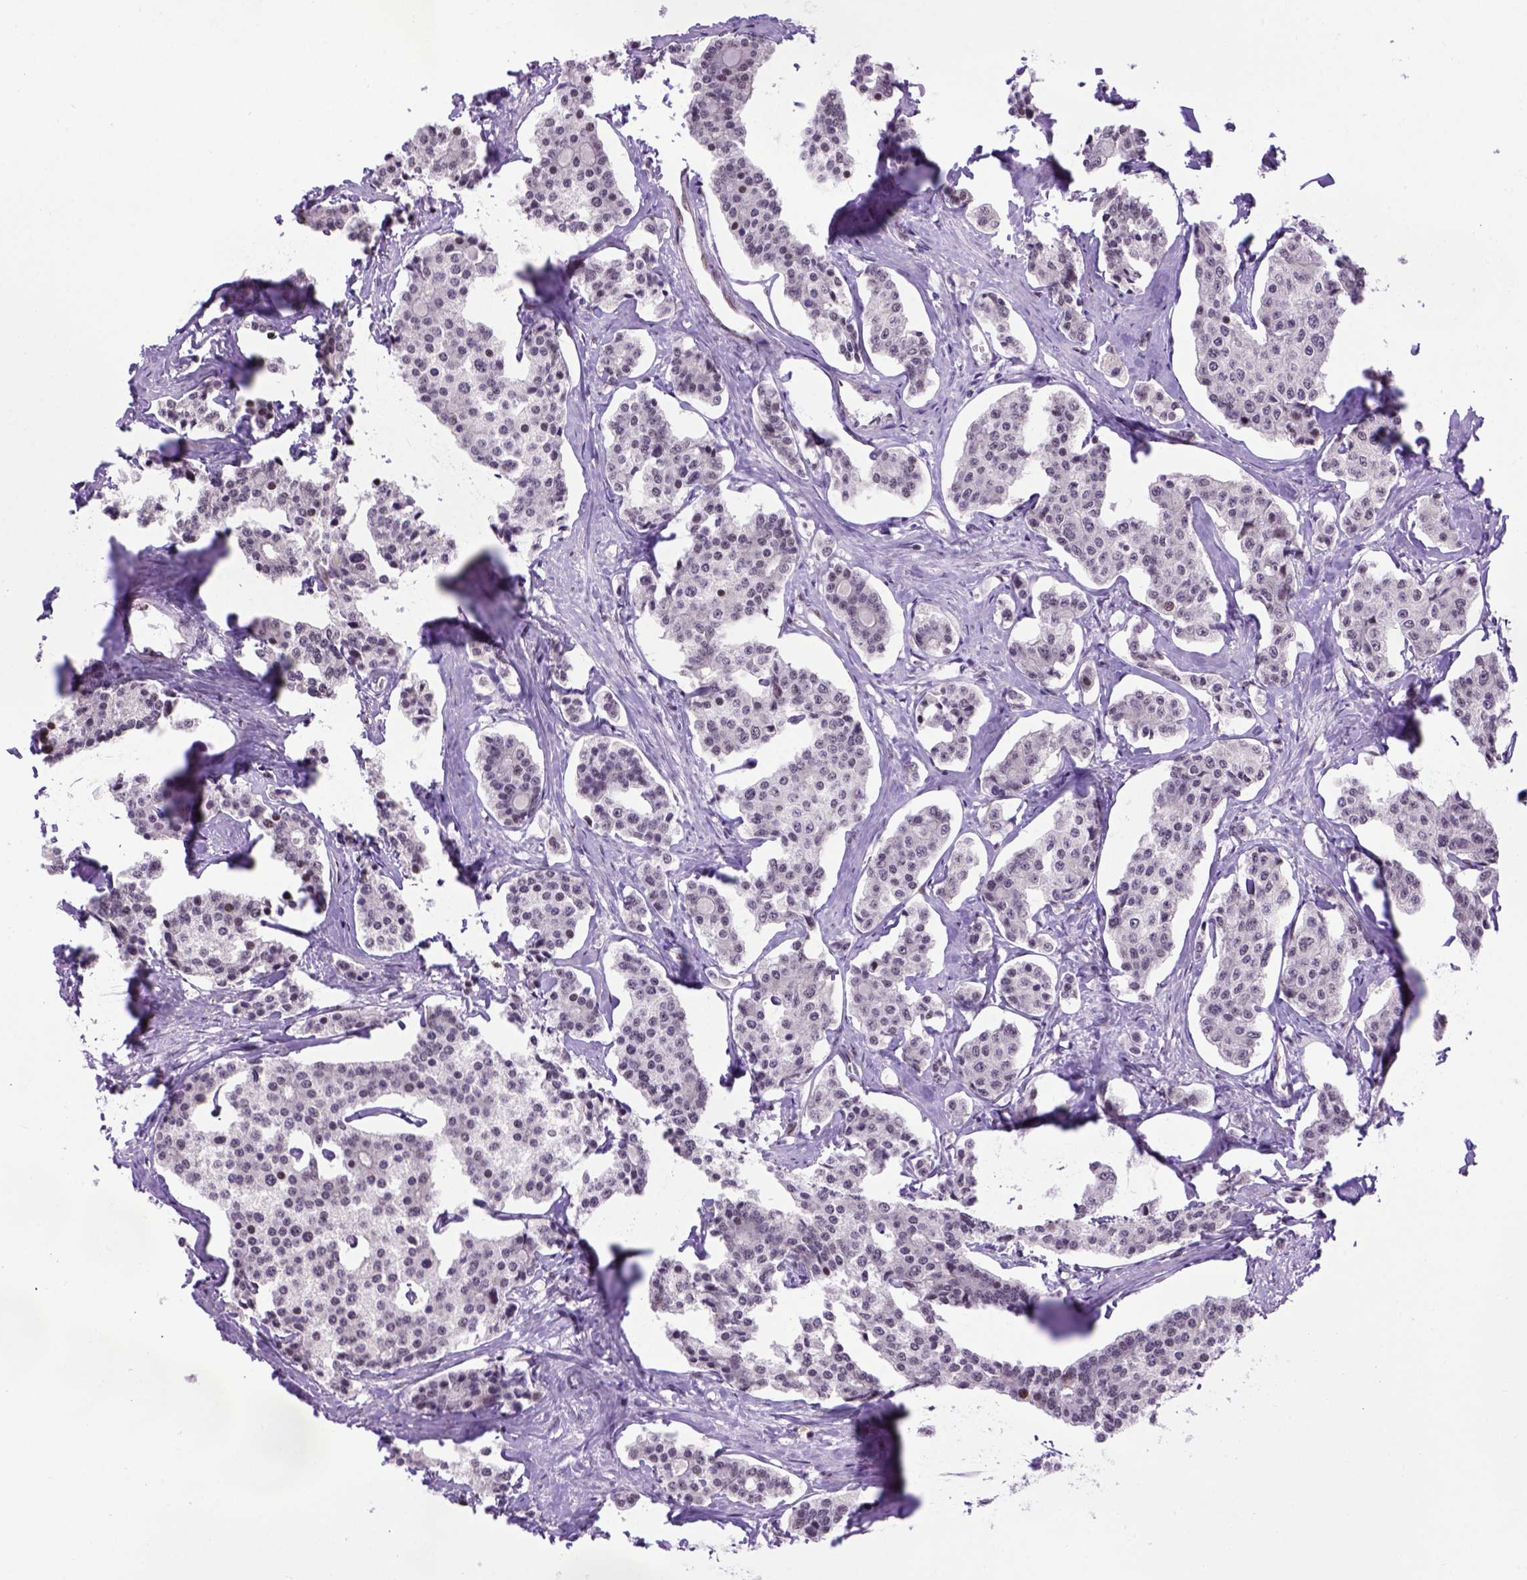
{"staining": {"intensity": "moderate", "quantity": "<25%", "location": "nuclear"}, "tissue": "carcinoid", "cell_type": "Tumor cells", "image_type": "cancer", "snomed": [{"axis": "morphology", "description": "Carcinoid, malignant, NOS"}, {"axis": "topography", "description": "Small intestine"}], "caption": "High-power microscopy captured an immunohistochemistry image of malignant carcinoid, revealing moderate nuclear staining in approximately <25% of tumor cells. (DAB = brown stain, brightfield microscopy at high magnification).", "gene": "TBPL1", "patient": {"sex": "female", "age": 65}}